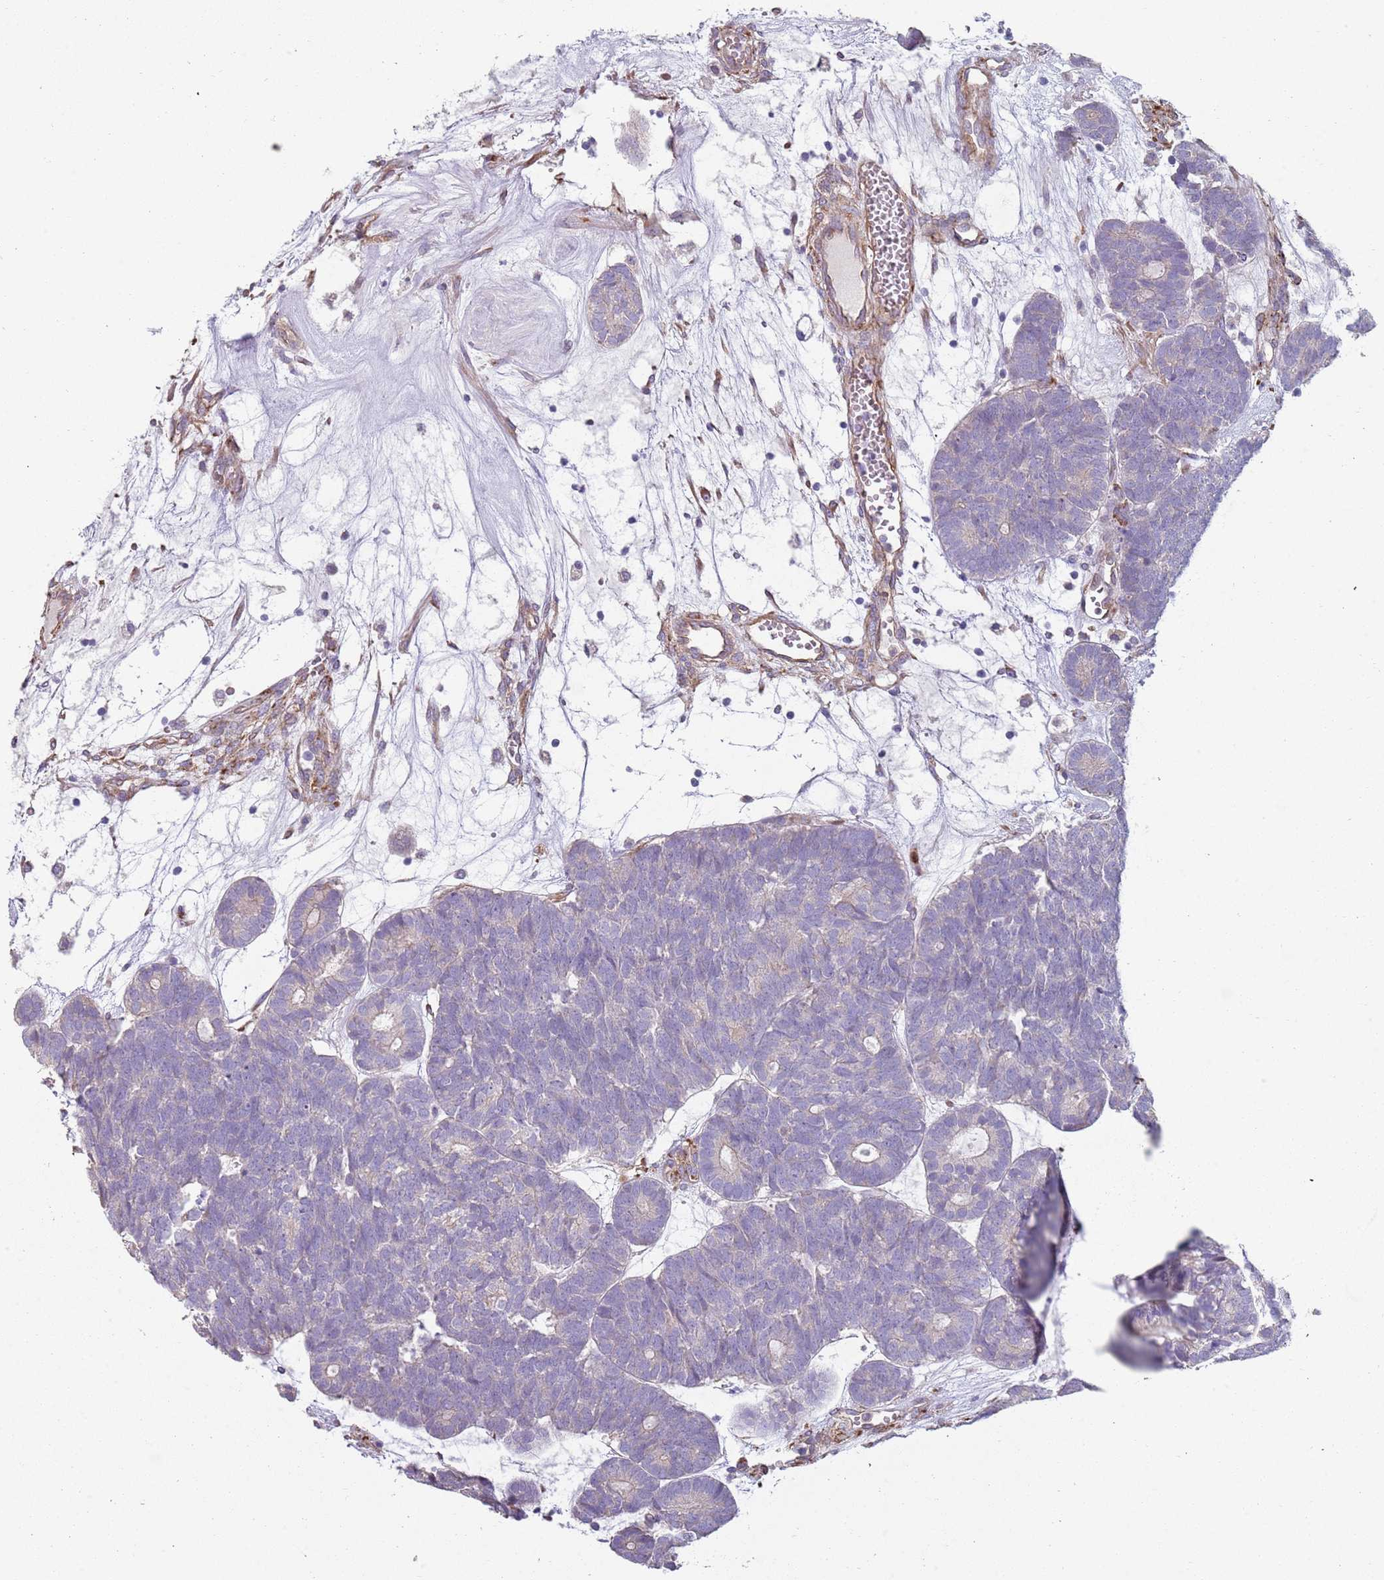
{"staining": {"intensity": "negative", "quantity": "none", "location": "none"}, "tissue": "head and neck cancer", "cell_type": "Tumor cells", "image_type": "cancer", "snomed": [{"axis": "morphology", "description": "Adenocarcinoma, NOS"}, {"axis": "topography", "description": "Head-Neck"}], "caption": "DAB immunohistochemical staining of human adenocarcinoma (head and neck) shows no significant staining in tumor cells.", "gene": "PHLPP2", "patient": {"sex": "female", "age": 81}}